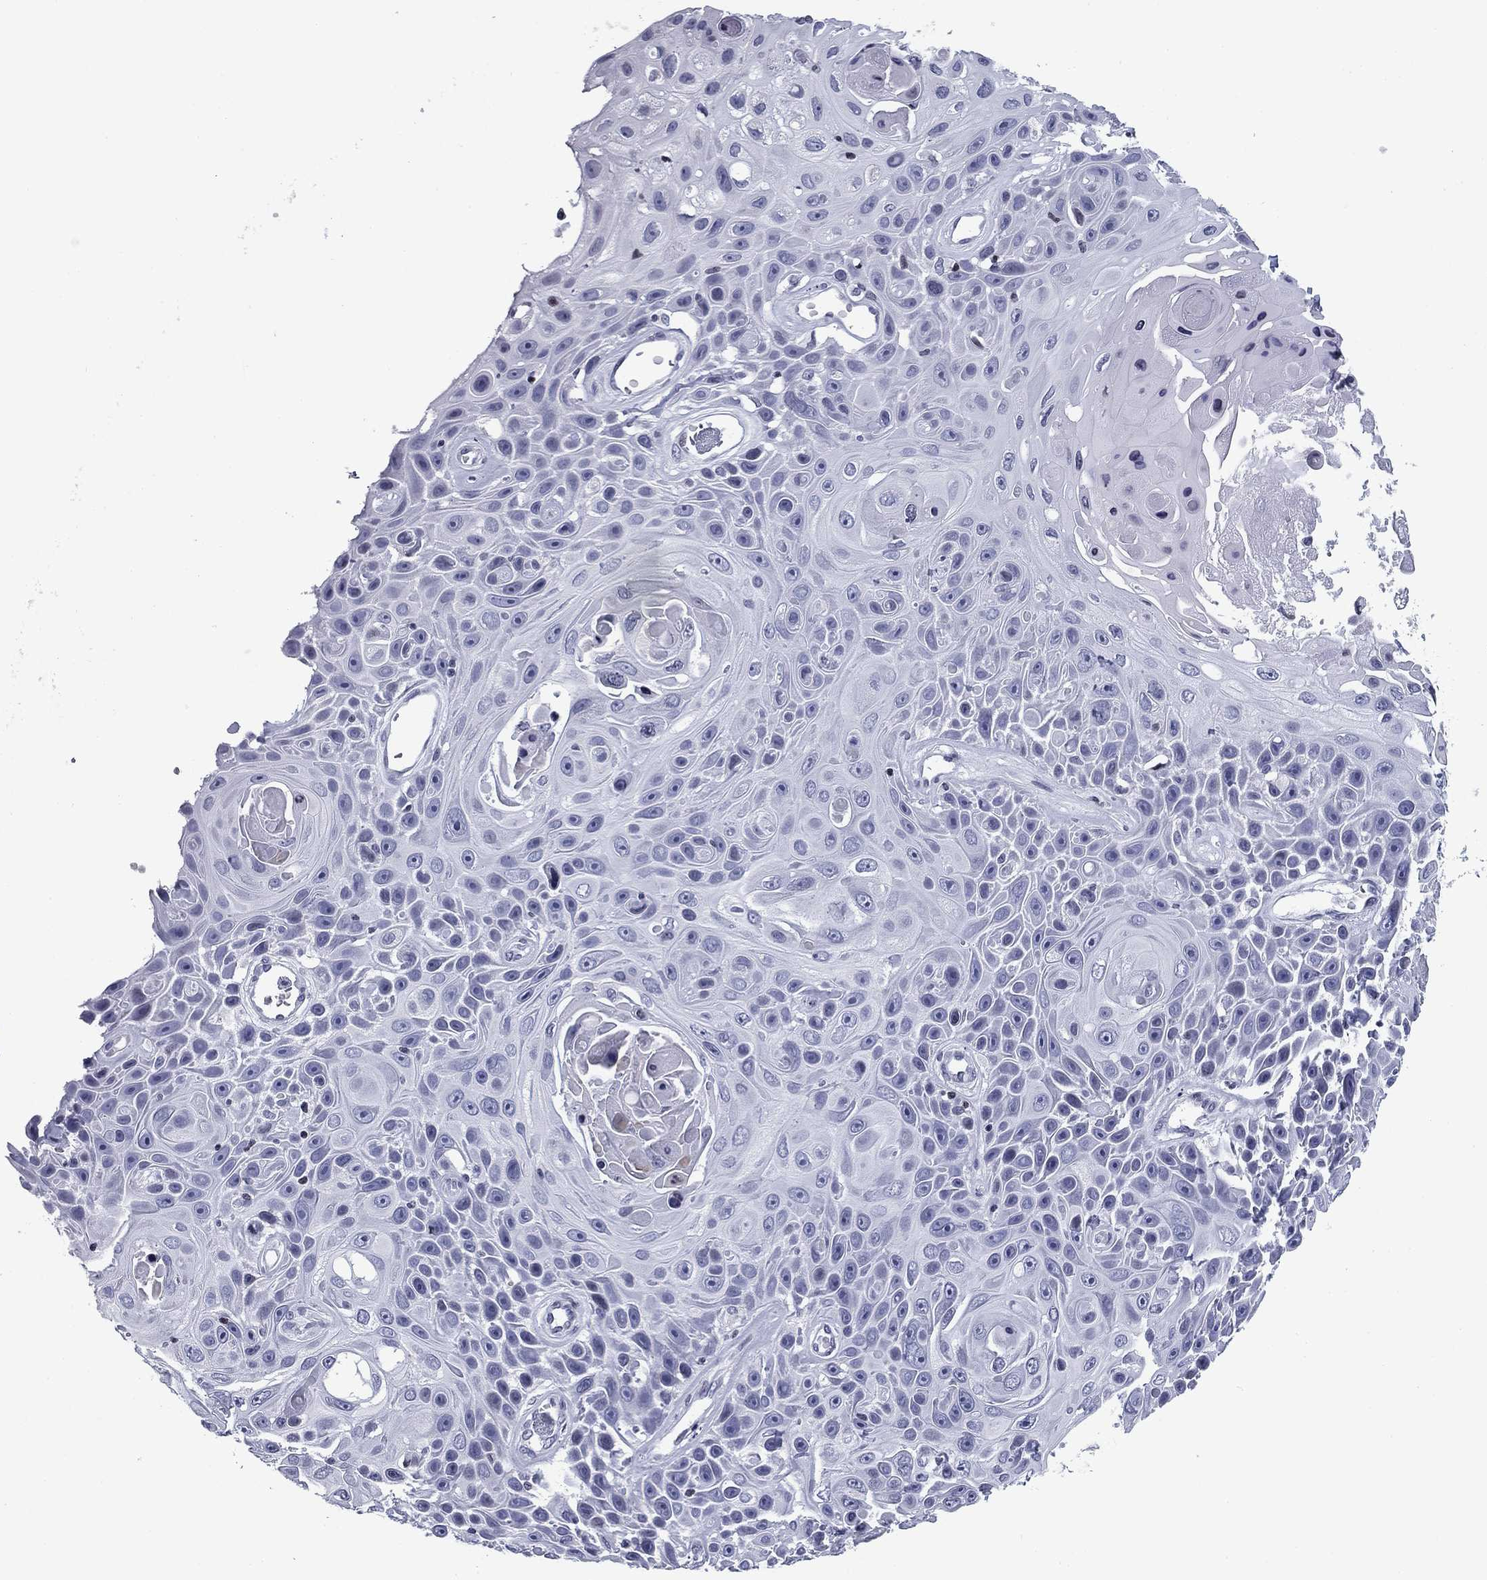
{"staining": {"intensity": "negative", "quantity": "none", "location": "none"}, "tissue": "skin cancer", "cell_type": "Tumor cells", "image_type": "cancer", "snomed": [{"axis": "morphology", "description": "Squamous cell carcinoma, NOS"}, {"axis": "topography", "description": "Skin"}], "caption": "High magnification brightfield microscopy of skin cancer (squamous cell carcinoma) stained with DAB (3,3'-diaminobenzidine) (brown) and counterstained with hematoxylin (blue): tumor cells show no significant staining.", "gene": "CCDC144A", "patient": {"sex": "male", "age": 82}}